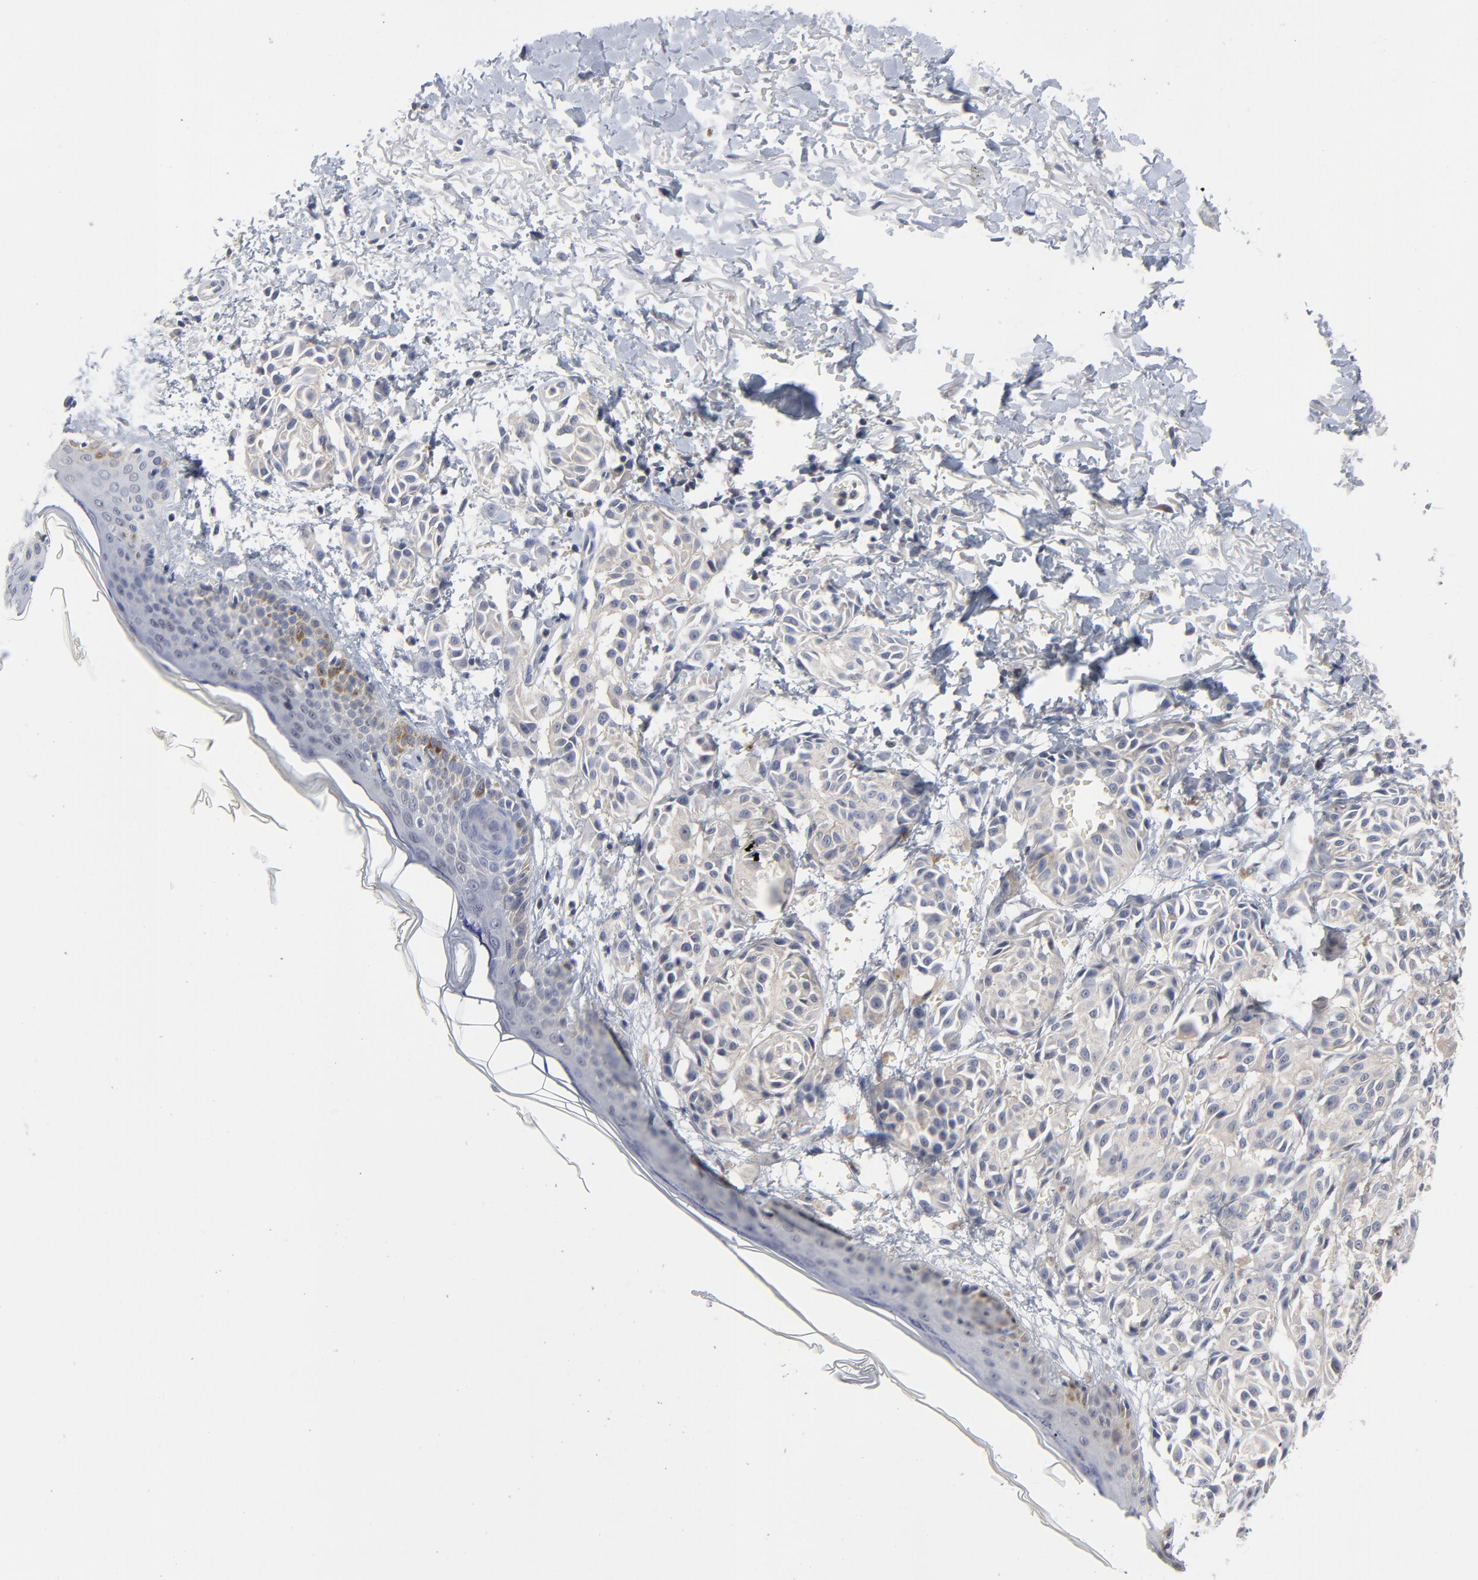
{"staining": {"intensity": "weak", "quantity": ">75%", "location": "cytoplasmic/membranous"}, "tissue": "melanoma", "cell_type": "Tumor cells", "image_type": "cancer", "snomed": [{"axis": "morphology", "description": "Malignant melanoma, NOS"}, {"axis": "topography", "description": "Skin"}], "caption": "Immunohistochemical staining of human melanoma reveals low levels of weak cytoplasmic/membranous protein expression in about >75% of tumor cells. The staining was performed using DAB, with brown indicating positive protein expression. Nuclei are stained blue with hematoxylin.", "gene": "CAB39L", "patient": {"sex": "male", "age": 76}}